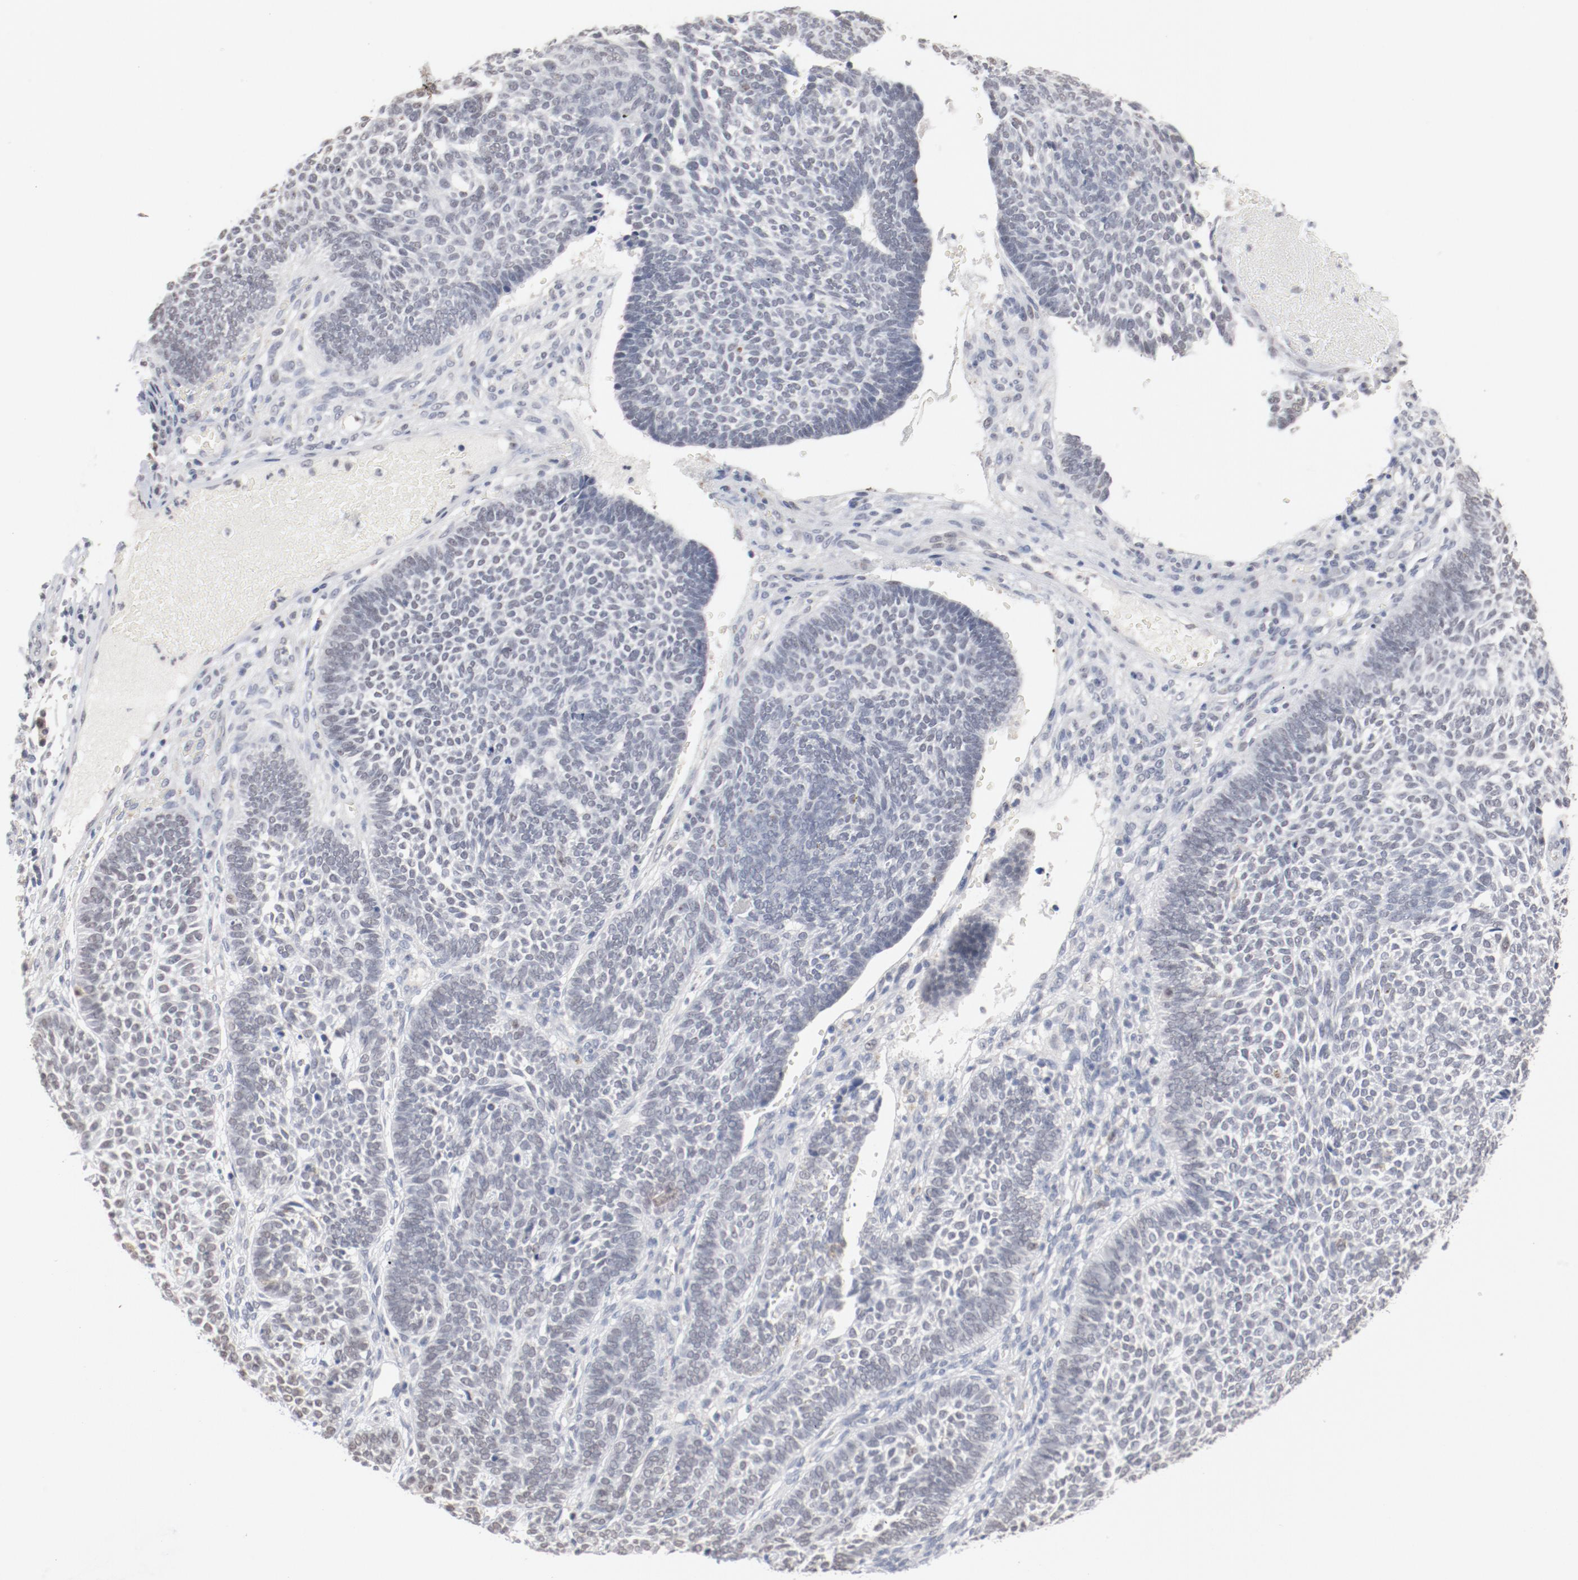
{"staining": {"intensity": "negative", "quantity": "none", "location": "none"}, "tissue": "skin cancer", "cell_type": "Tumor cells", "image_type": "cancer", "snomed": [{"axis": "morphology", "description": "Normal tissue, NOS"}, {"axis": "morphology", "description": "Basal cell carcinoma"}, {"axis": "topography", "description": "Skin"}], "caption": "An immunohistochemistry micrograph of basal cell carcinoma (skin) is shown. There is no staining in tumor cells of basal cell carcinoma (skin).", "gene": "ERICH1", "patient": {"sex": "male", "age": 87}}